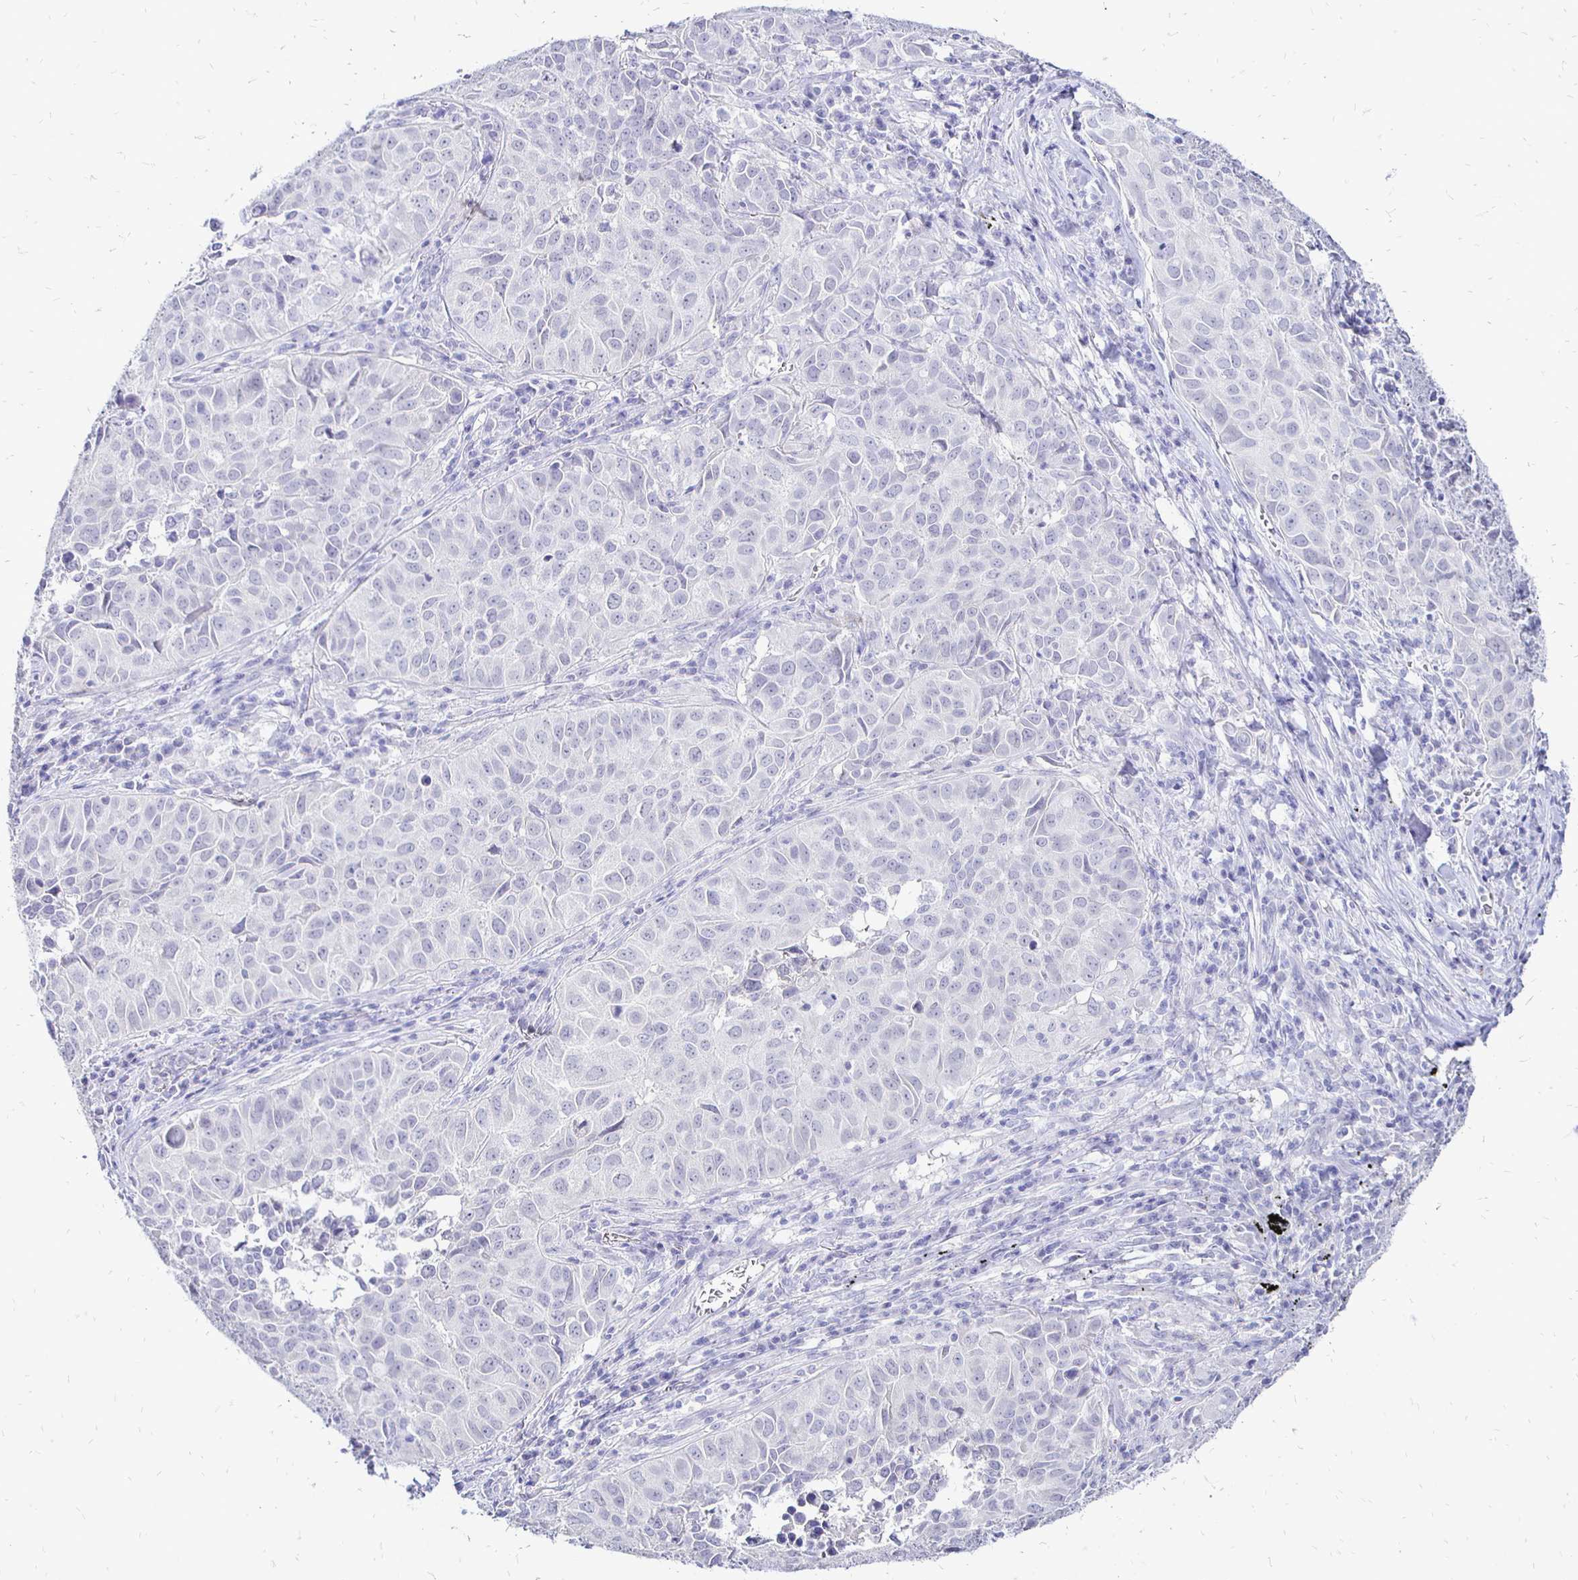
{"staining": {"intensity": "negative", "quantity": "none", "location": "none"}, "tissue": "lung cancer", "cell_type": "Tumor cells", "image_type": "cancer", "snomed": [{"axis": "morphology", "description": "Adenocarcinoma, NOS"}, {"axis": "topography", "description": "Lung"}], "caption": "Immunohistochemistry (IHC) histopathology image of human lung cancer stained for a protein (brown), which demonstrates no positivity in tumor cells.", "gene": "IRGC", "patient": {"sex": "female", "age": 50}}